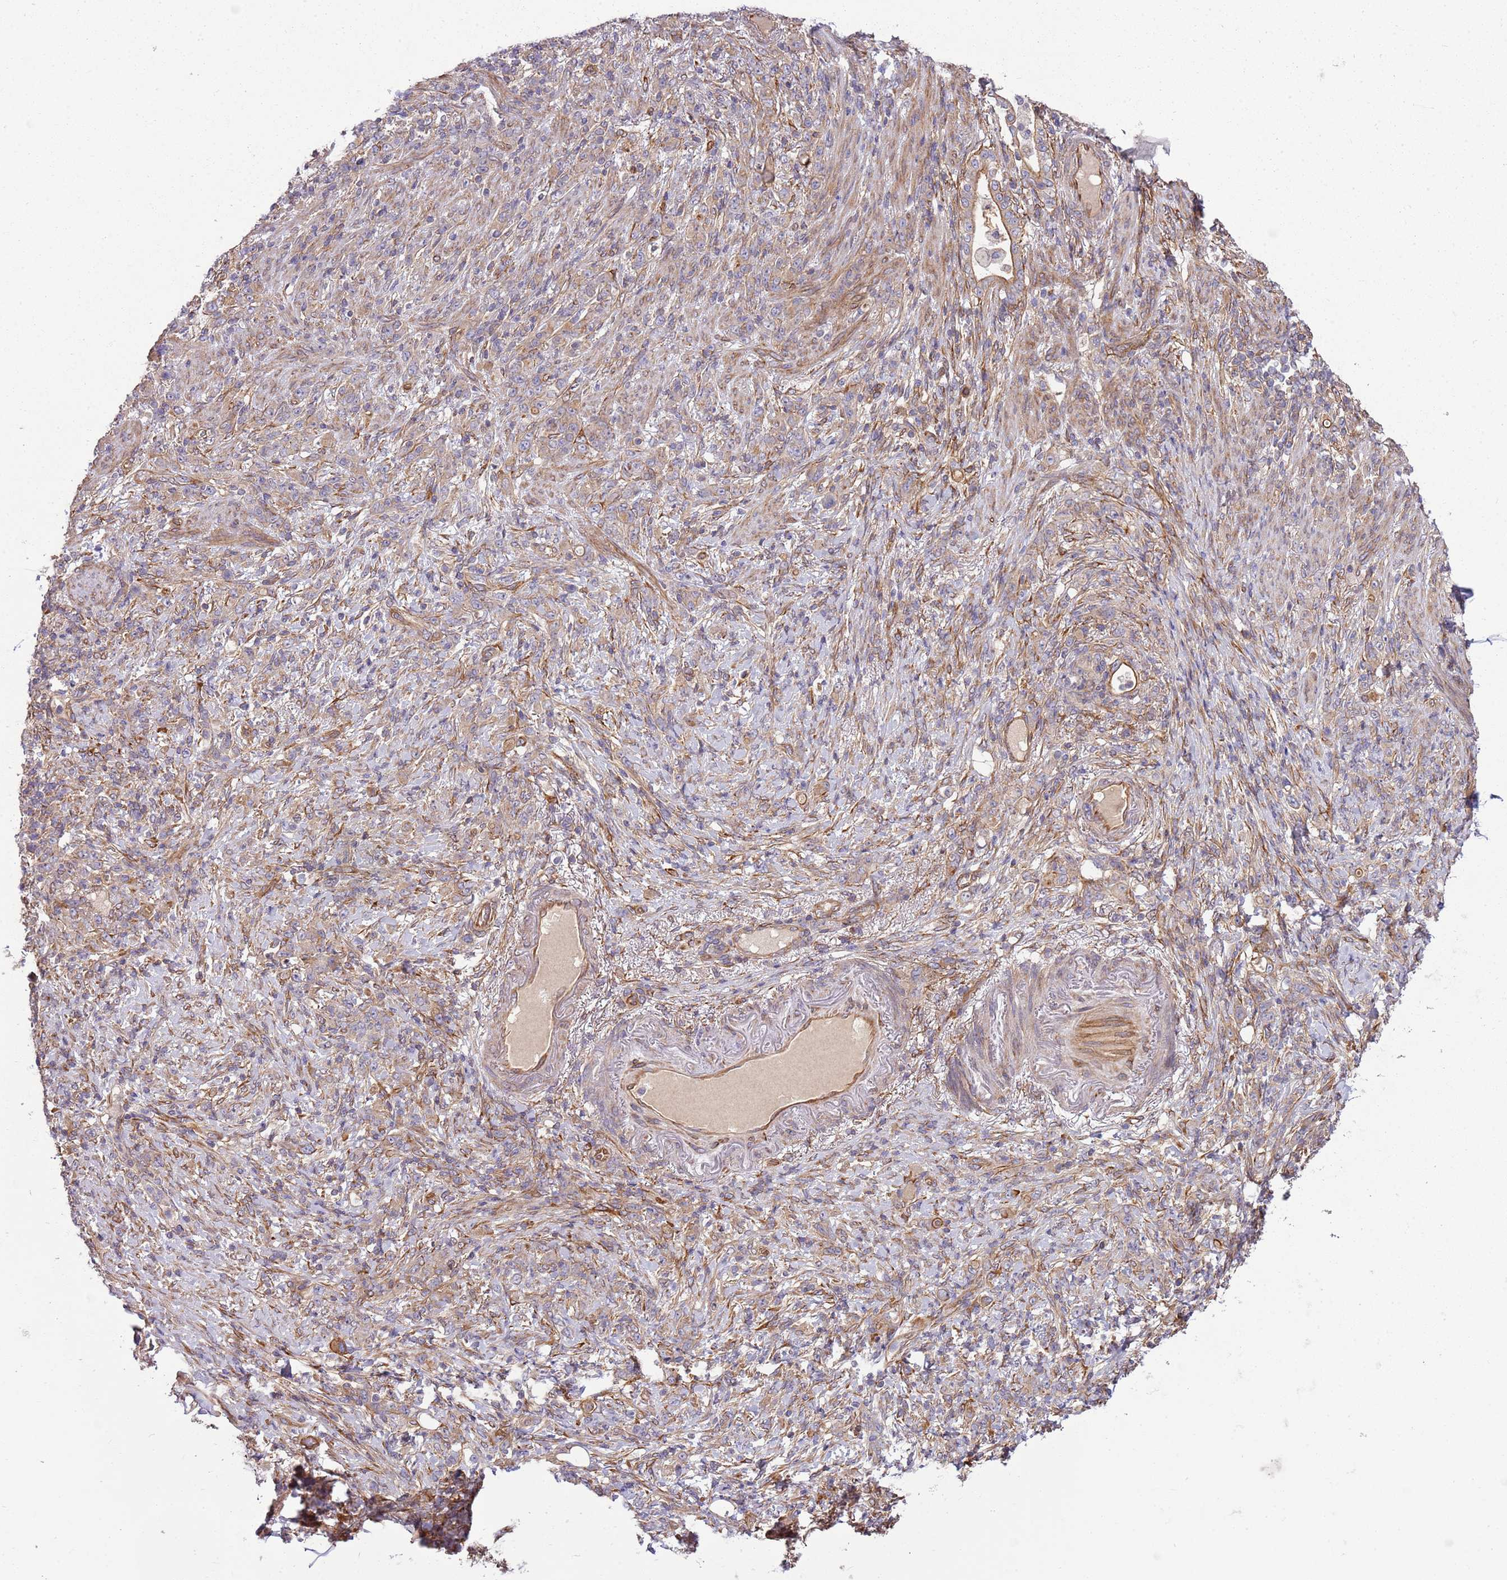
{"staining": {"intensity": "weak", "quantity": "25%-75%", "location": "cytoplasmic/membranous"}, "tissue": "stomach cancer", "cell_type": "Tumor cells", "image_type": "cancer", "snomed": [{"axis": "morphology", "description": "Normal tissue, NOS"}, {"axis": "morphology", "description": "Adenocarcinoma, NOS"}, {"axis": "topography", "description": "Stomach"}], "caption": "Stomach cancer stained with DAB IHC displays low levels of weak cytoplasmic/membranous staining in about 25%-75% of tumor cells. The protein is shown in brown color, while the nuclei are stained blue.", "gene": "GNL1", "patient": {"sex": "female", "age": 79}}